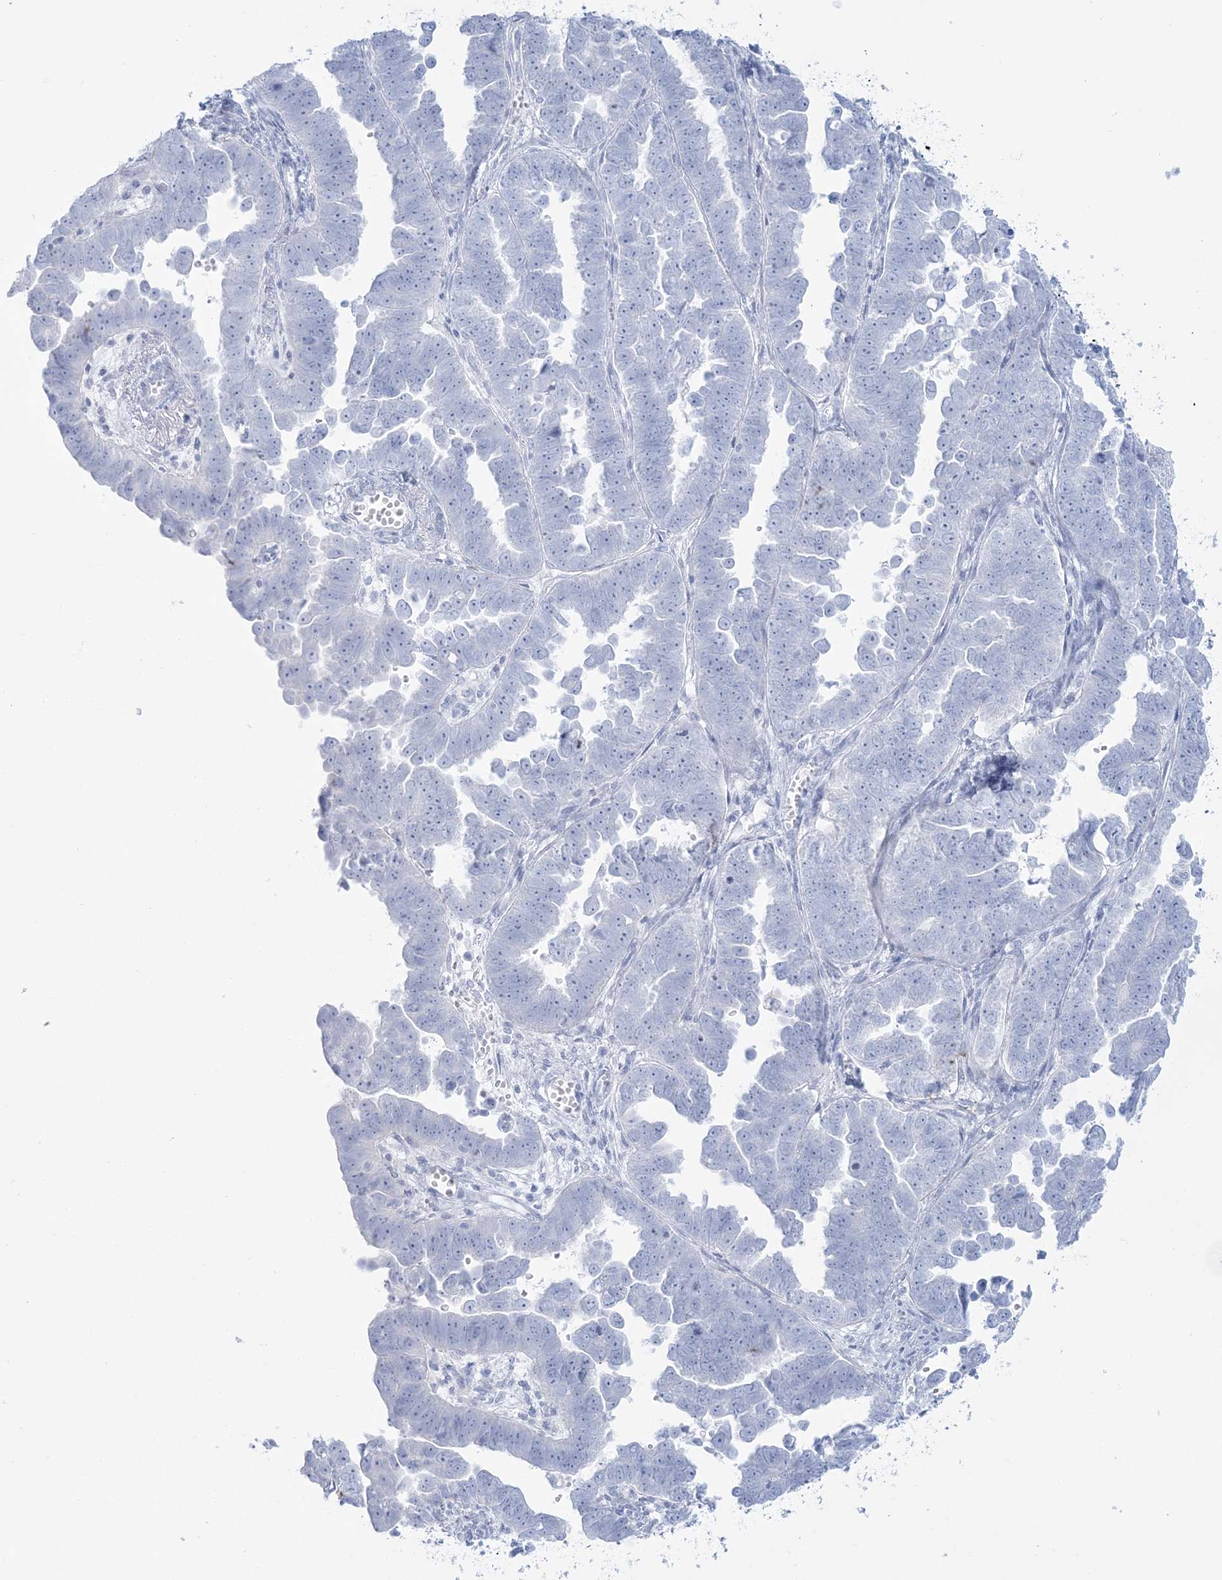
{"staining": {"intensity": "negative", "quantity": "none", "location": "none"}, "tissue": "endometrial cancer", "cell_type": "Tumor cells", "image_type": "cancer", "snomed": [{"axis": "morphology", "description": "Adenocarcinoma, NOS"}, {"axis": "topography", "description": "Endometrium"}], "caption": "A high-resolution histopathology image shows immunohistochemistry (IHC) staining of endometrial cancer (adenocarcinoma), which shows no significant positivity in tumor cells.", "gene": "ADGB", "patient": {"sex": "female", "age": 75}}